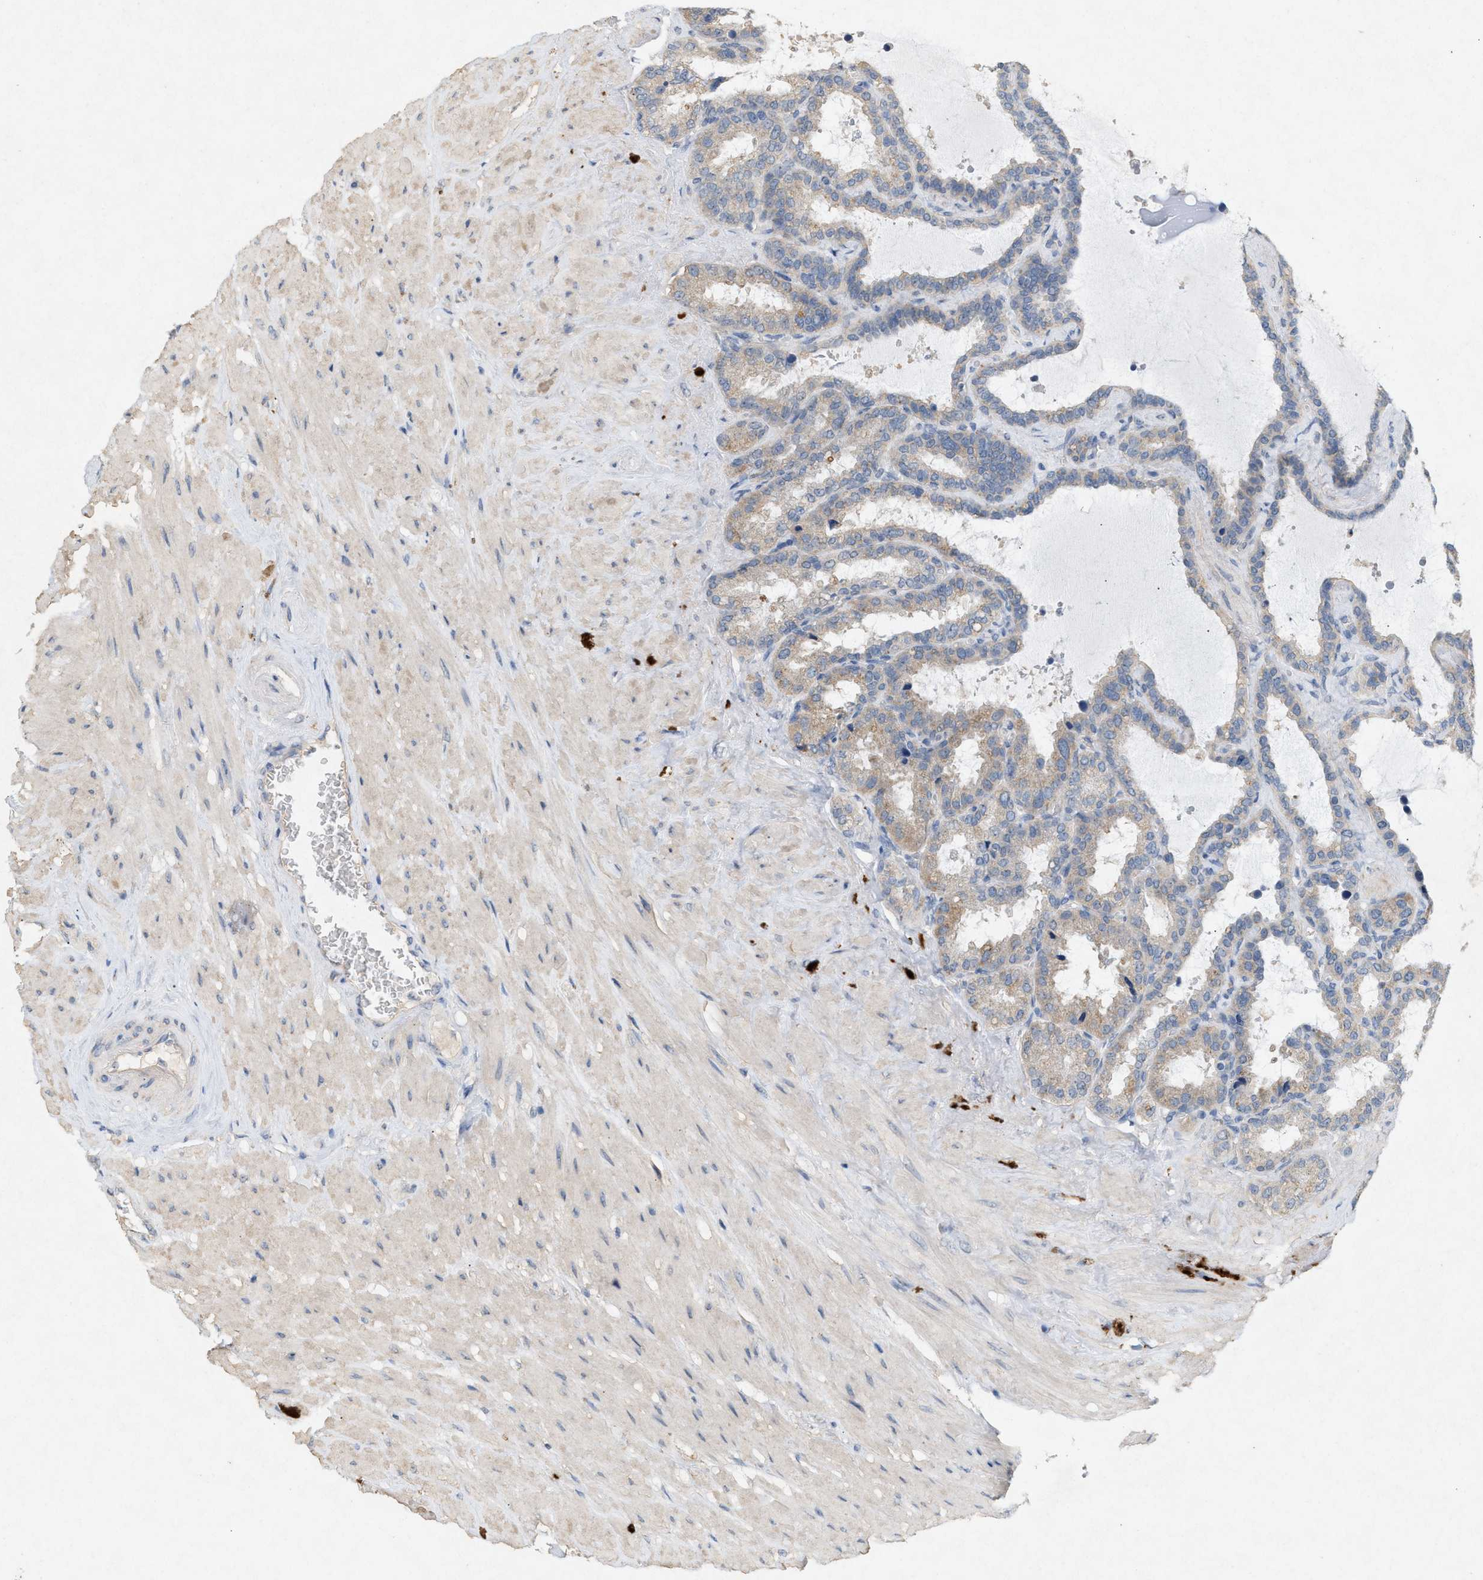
{"staining": {"intensity": "weak", "quantity": "25%-75%", "location": "cytoplasmic/membranous"}, "tissue": "seminal vesicle", "cell_type": "Glandular cells", "image_type": "normal", "snomed": [{"axis": "morphology", "description": "Normal tissue, NOS"}, {"axis": "topography", "description": "Seminal veicle"}], "caption": "This photomicrograph reveals normal seminal vesicle stained with immunohistochemistry (IHC) to label a protein in brown. The cytoplasmic/membranous of glandular cells show weak positivity for the protein. Nuclei are counter-stained blue.", "gene": "DCAF7", "patient": {"sex": "male", "age": 46}}